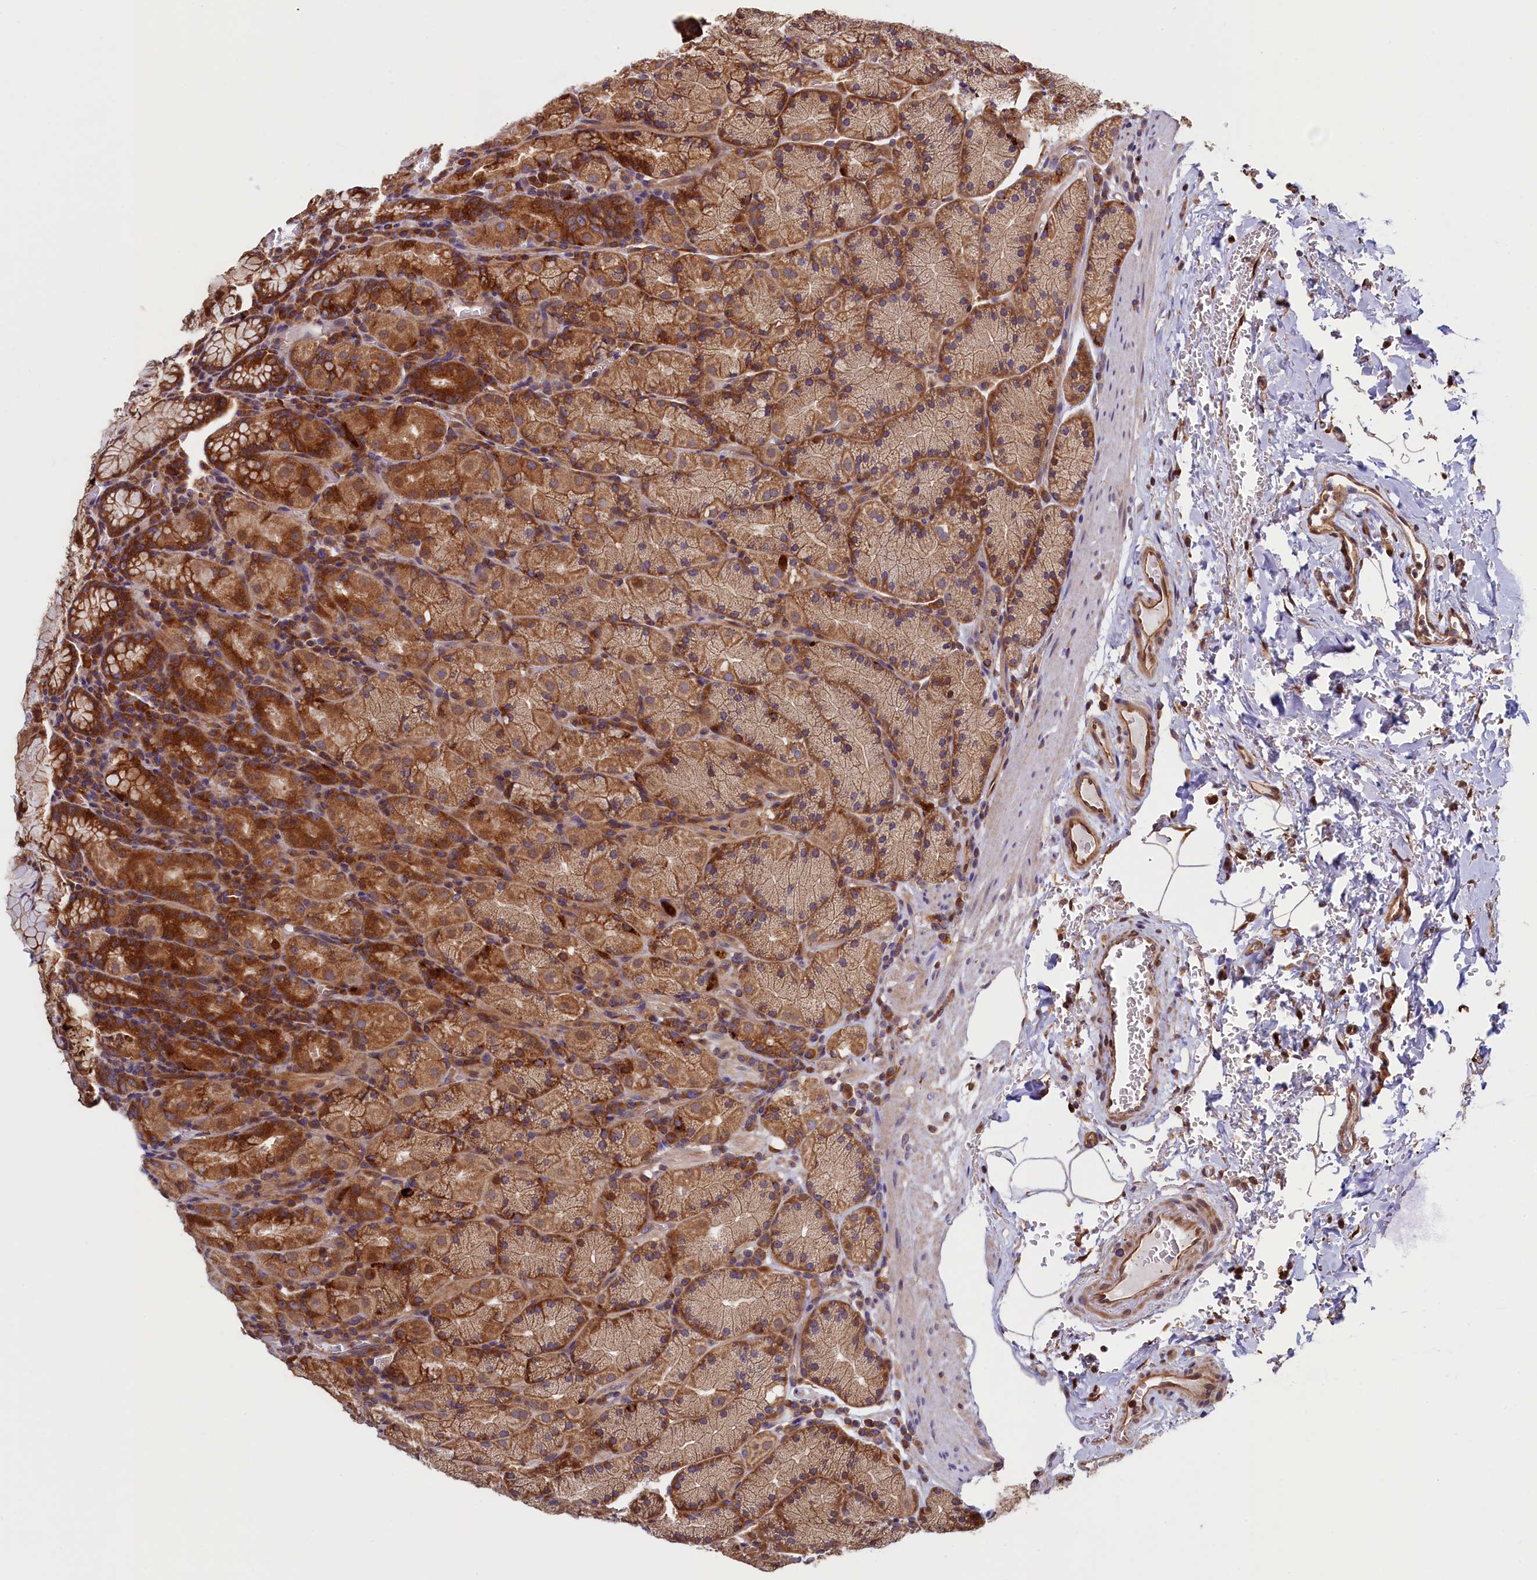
{"staining": {"intensity": "strong", "quantity": ">75%", "location": "cytoplasmic/membranous"}, "tissue": "stomach", "cell_type": "Glandular cells", "image_type": "normal", "snomed": [{"axis": "morphology", "description": "Normal tissue, NOS"}, {"axis": "topography", "description": "Stomach, upper"}, {"axis": "topography", "description": "Stomach, lower"}], "caption": "Human stomach stained with a protein marker displays strong staining in glandular cells.", "gene": "ATXN2L", "patient": {"sex": "male", "age": 80}}